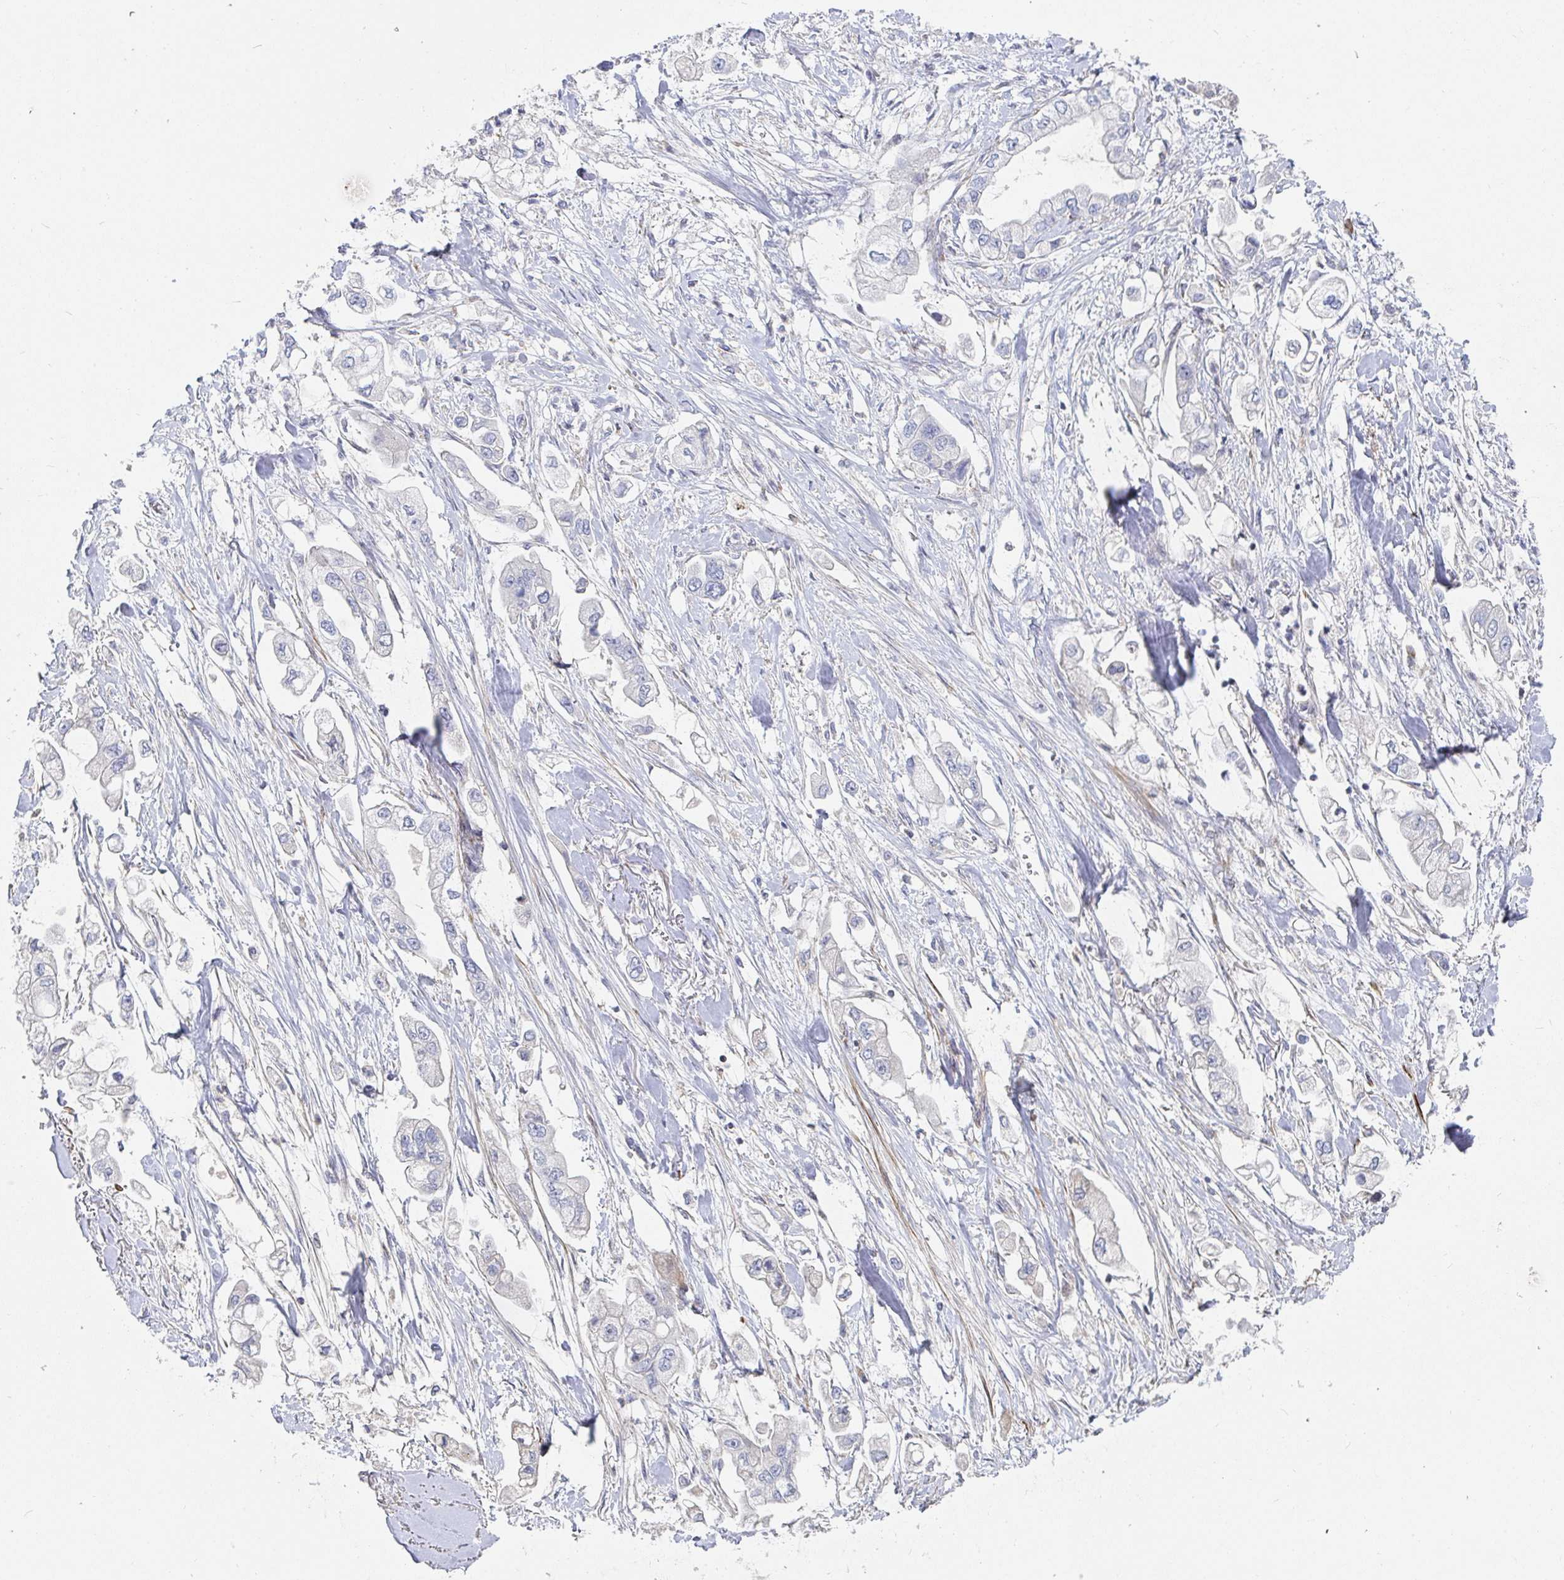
{"staining": {"intensity": "negative", "quantity": "none", "location": "none"}, "tissue": "stomach cancer", "cell_type": "Tumor cells", "image_type": "cancer", "snomed": [{"axis": "morphology", "description": "Adenocarcinoma, NOS"}, {"axis": "topography", "description": "Stomach"}], "caption": "This is an immunohistochemistry photomicrograph of stomach cancer (adenocarcinoma). There is no expression in tumor cells.", "gene": "SSH2", "patient": {"sex": "male", "age": 62}}